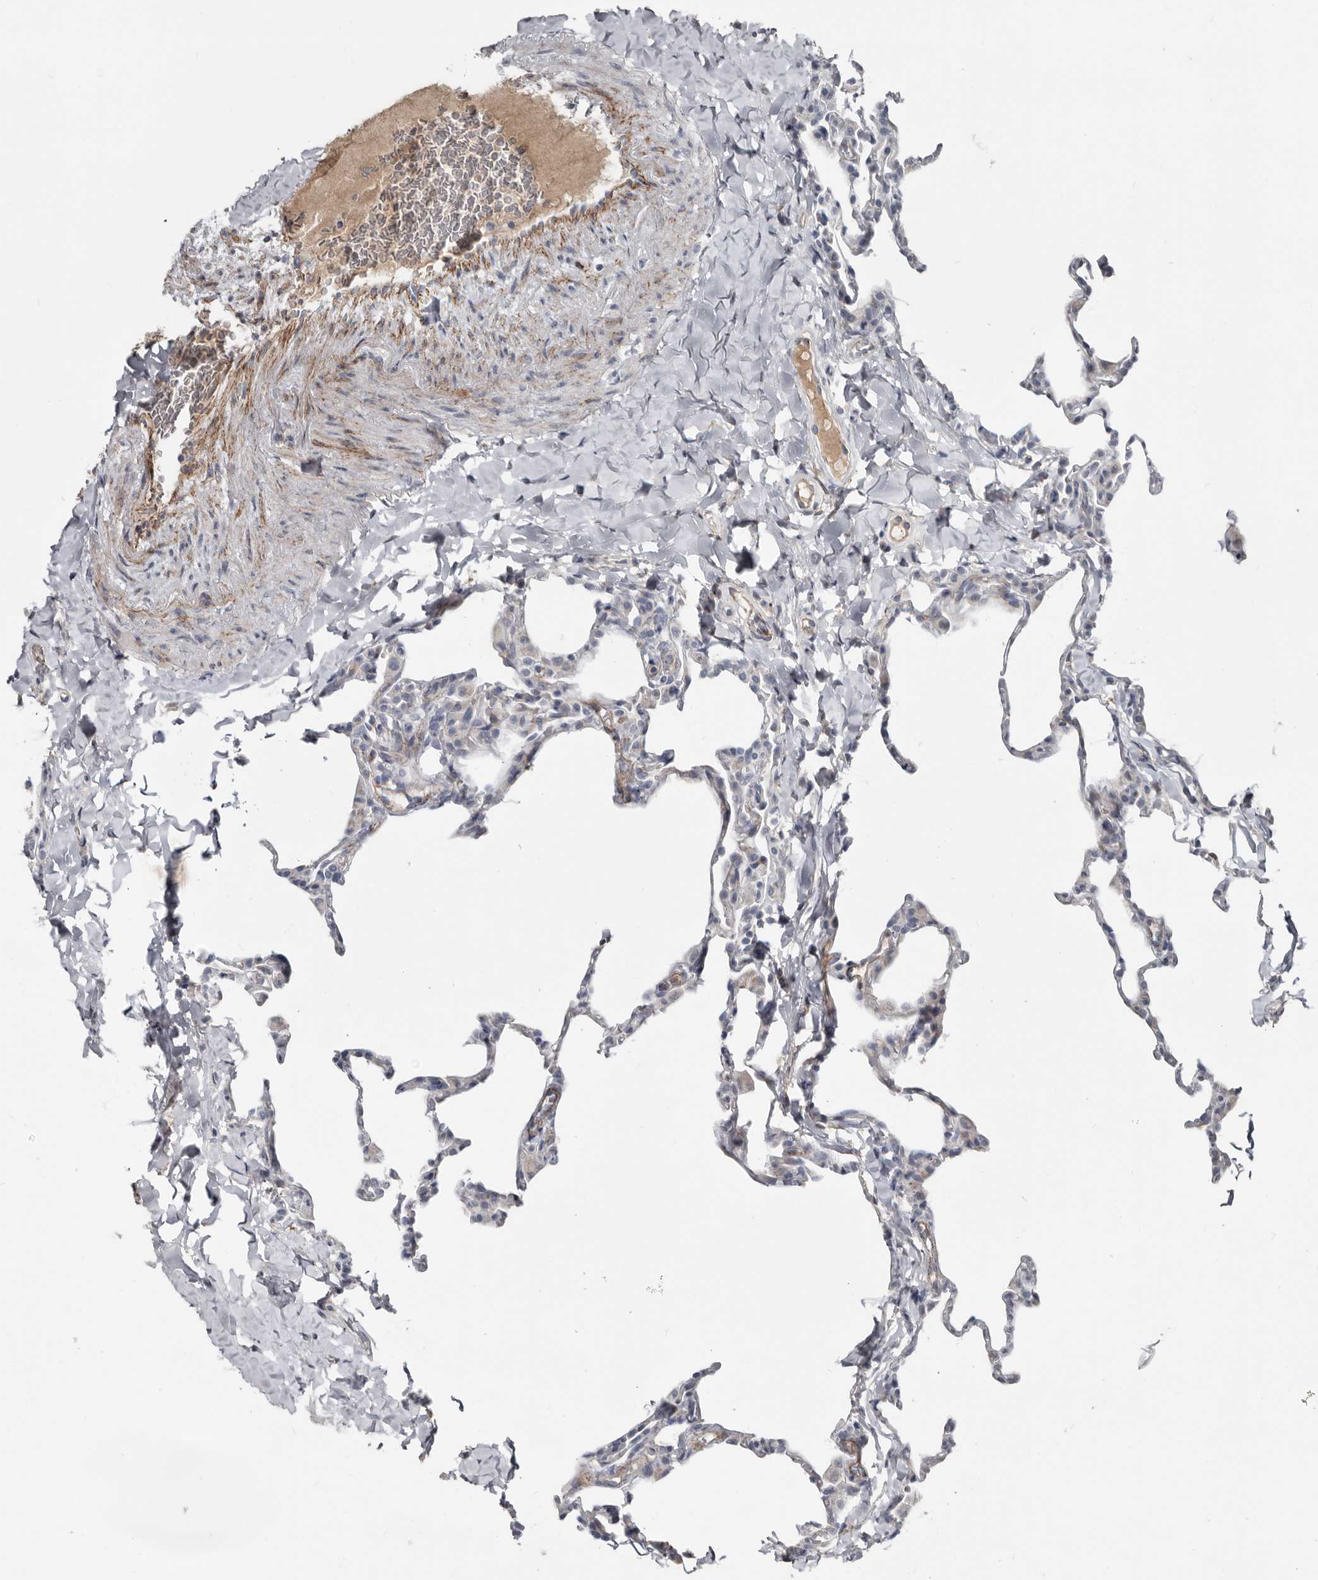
{"staining": {"intensity": "negative", "quantity": "none", "location": "none"}, "tissue": "lung", "cell_type": "Alveolar cells", "image_type": "normal", "snomed": [{"axis": "morphology", "description": "Normal tissue, NOS"}, {"axis": "topography", "description": "Lung"}], "caption": "Immunohistochemistry (IHC) histopathology image of normal human lung stained for a protein (brown), which exhibits no expression in alveolar cells.", "gene": "ZNF114", "patient": {"sex": "male", "age": 20}}